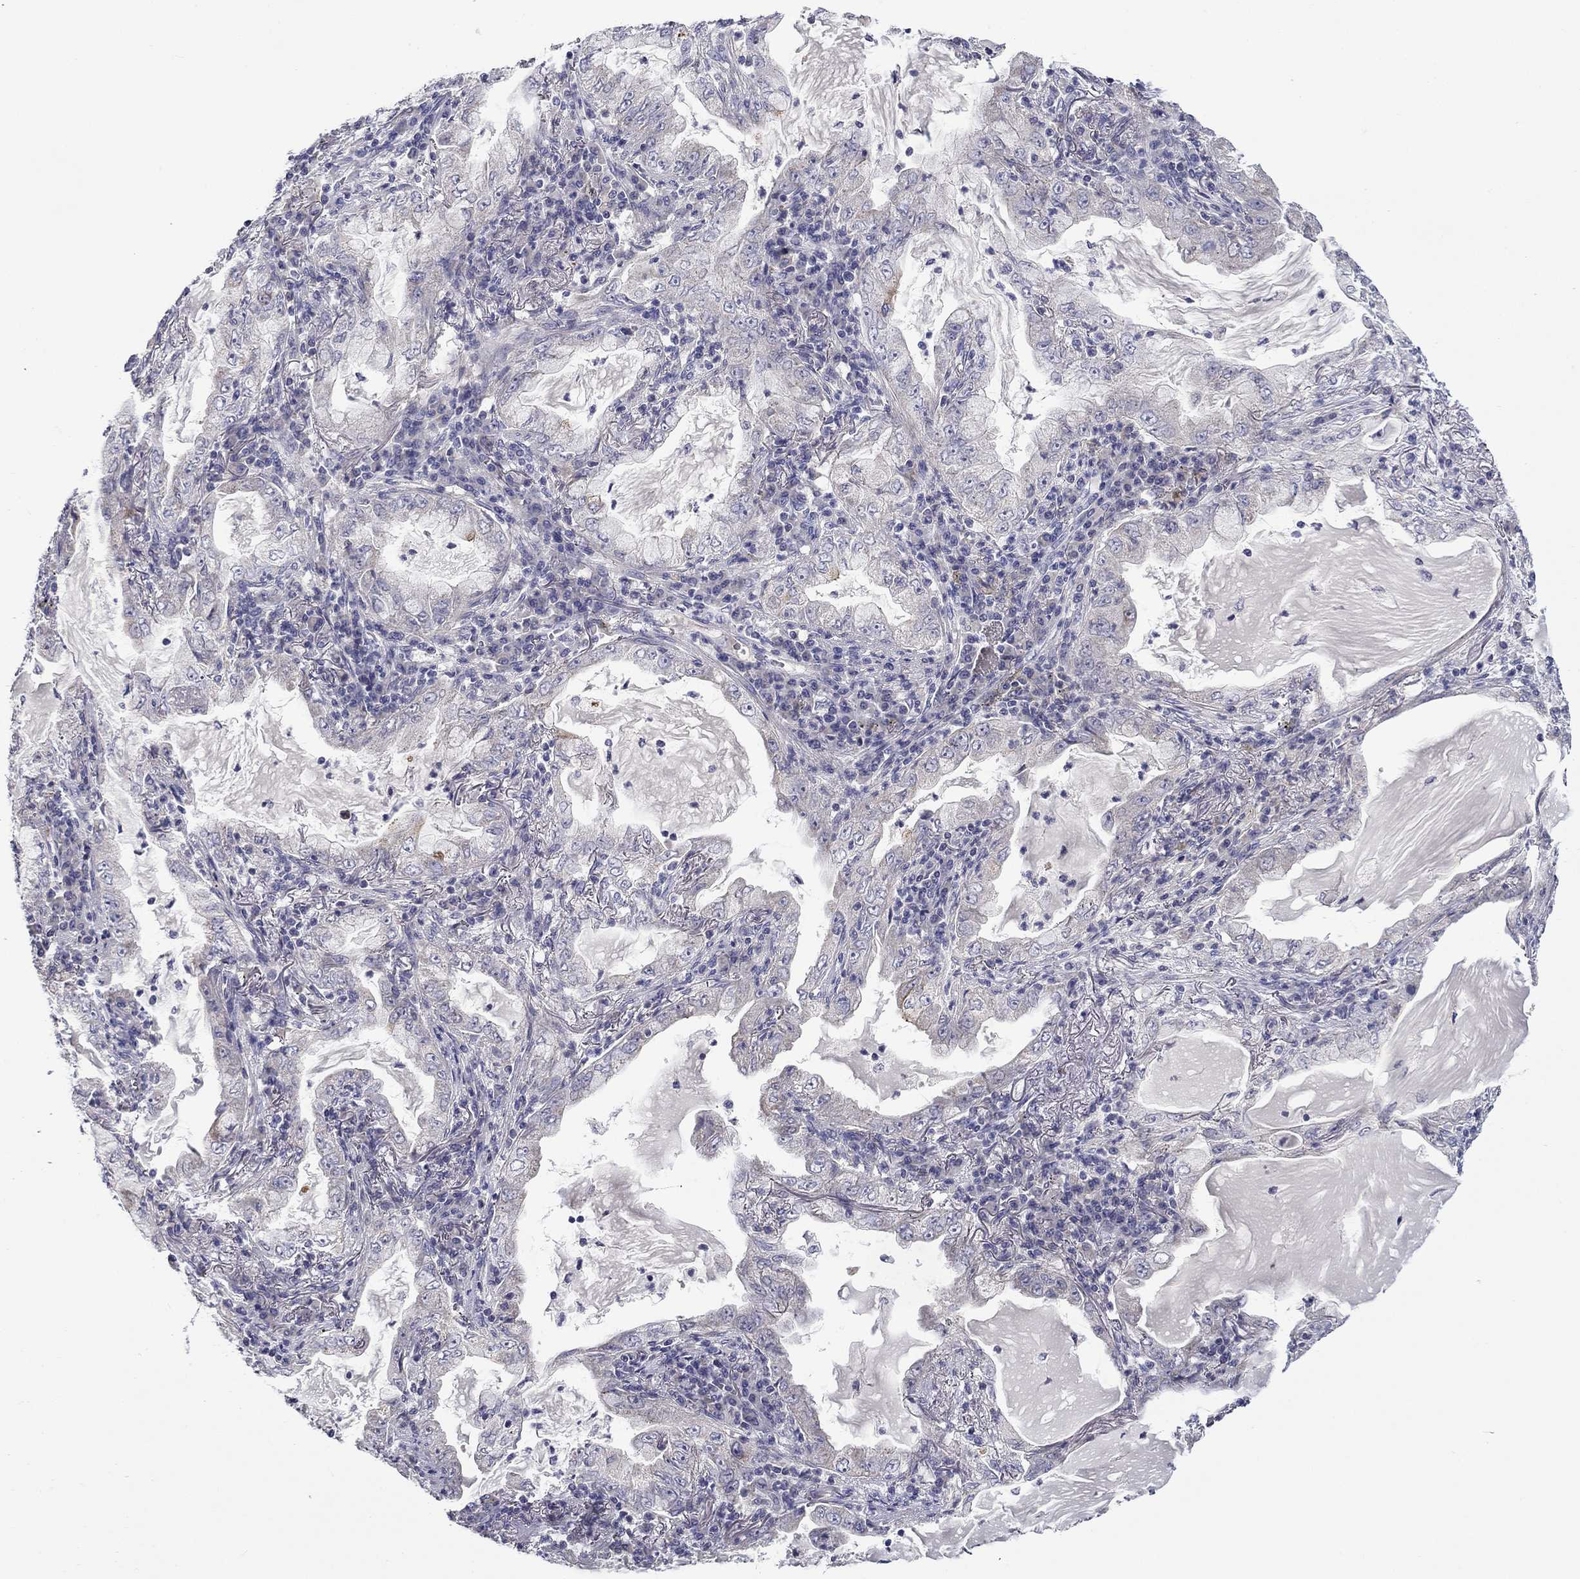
{"staining": {"intensity": "negative", "quantity": "none", "location": "none"}, "tissue": "lung cancer", "cell_type": "Tumor cells", "image_type": "cancer", "snomed": [{"axis": "morphology", "description": "Adenocarcinoma, NOS"}, {"axis": "topography", "description": "Lung"}], "caption": "A high-resolution photomicrograph shows immunohistochemistry staining of lung adenocarcinoma, which demonstrates no significant staining in tumor cells. (Stains: DAB (3,3'-diaminobenzidine) IHC with hematoxylin counter stain, Microscopy: brightfield microscopy at high magnification).", "gene": "SPATA7", "patient": {"sex": "female", "age": 73}}